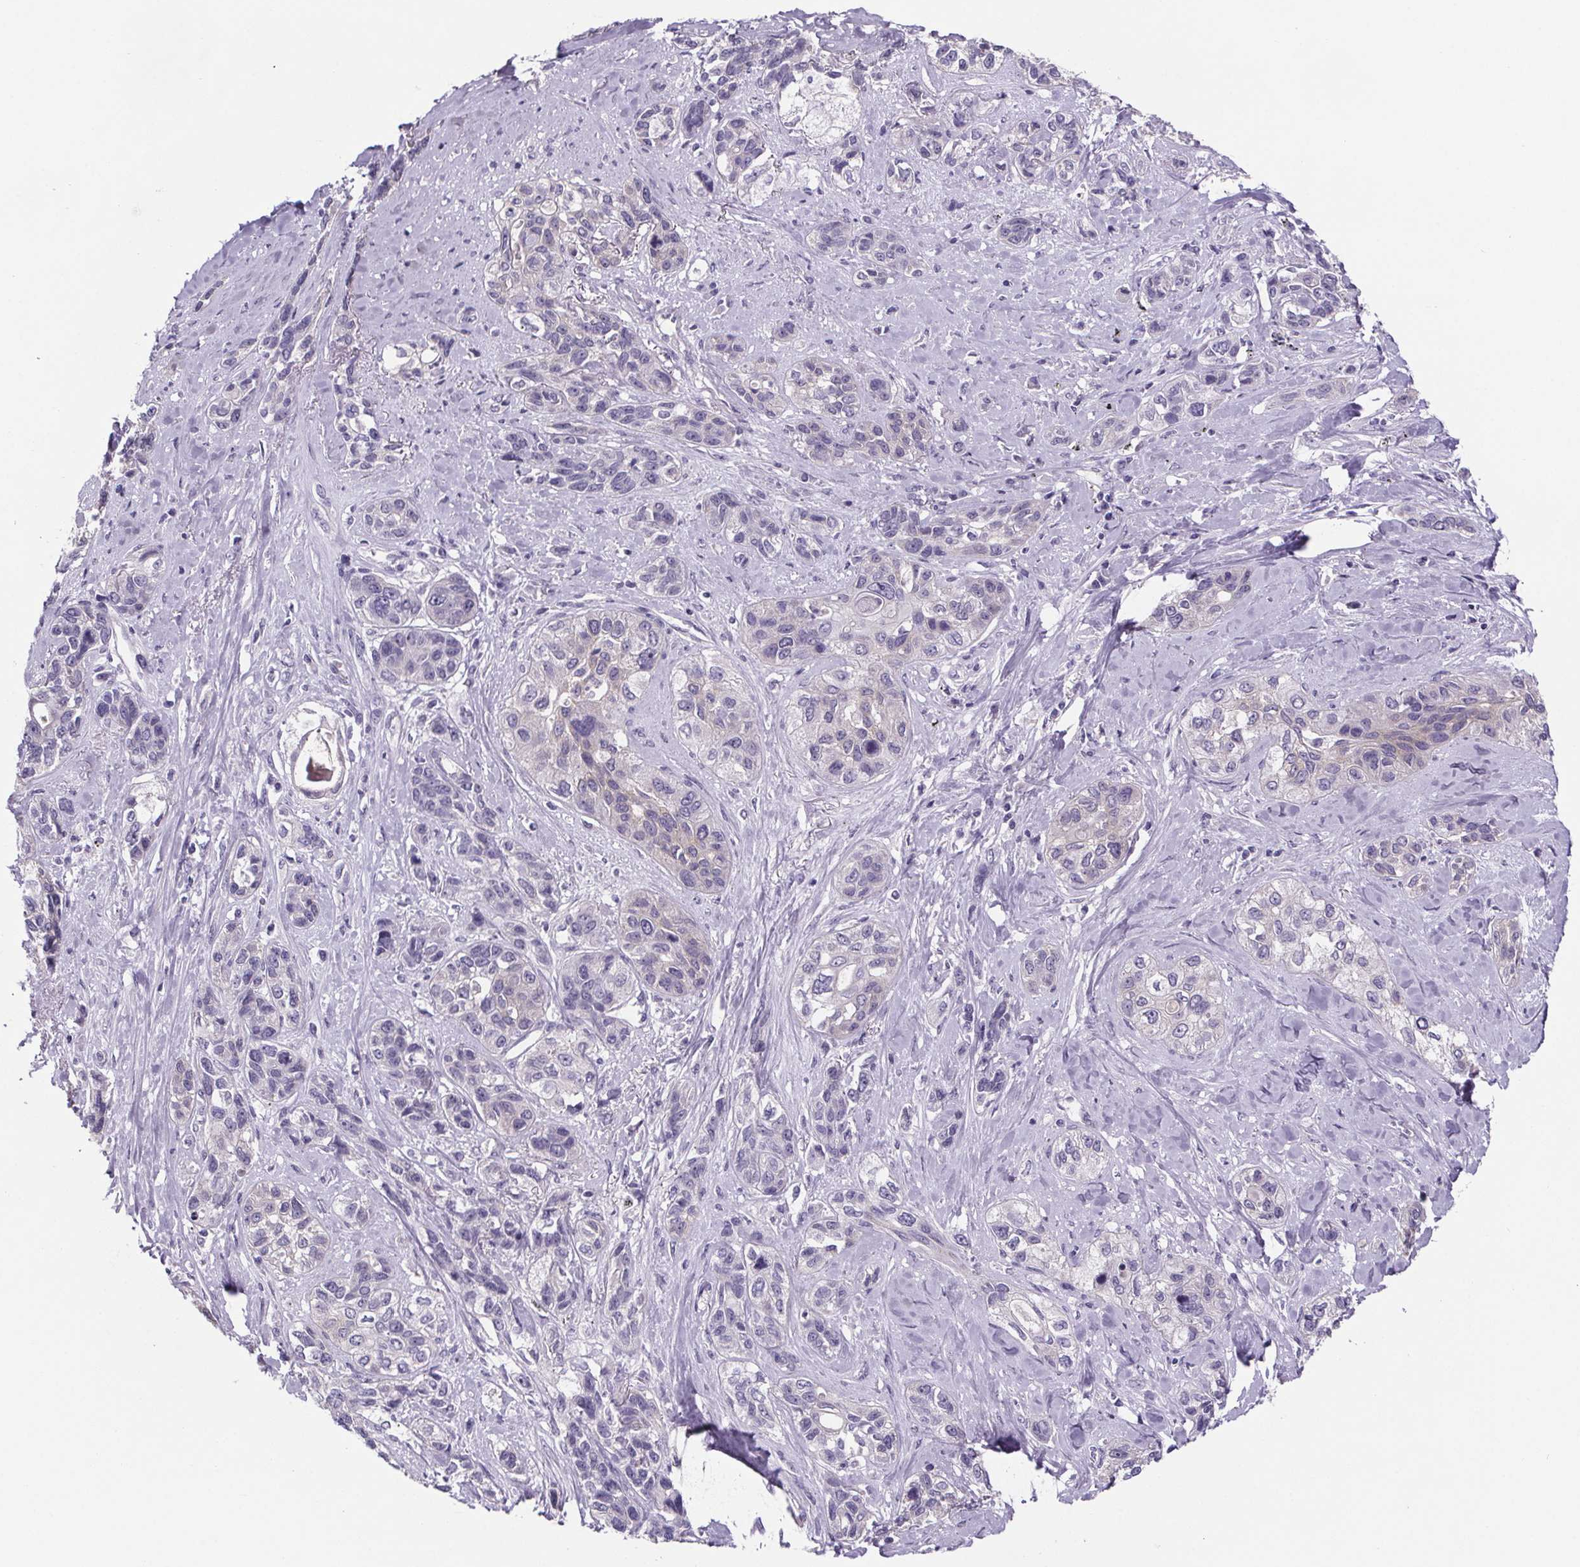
{"staining": {"intensity": "negative", "quantity": "none", "location": "none"}, "tissue": "lung cancer", "cell_type": "Tumor cells", "image_type": "cancer", "snomed": [{"axis": "morphology", "description": "Squamous cell carcinoma, NOS"}, {"axis": "topography", "description": "Lung"}], "caption": "Tumor cells show no significant protein staining in lung cancer (squamous cell carcinoma). Nuclei are stained in blue.", "gene": "CUBN", "patient": {"sex": "female", "age": 70}}